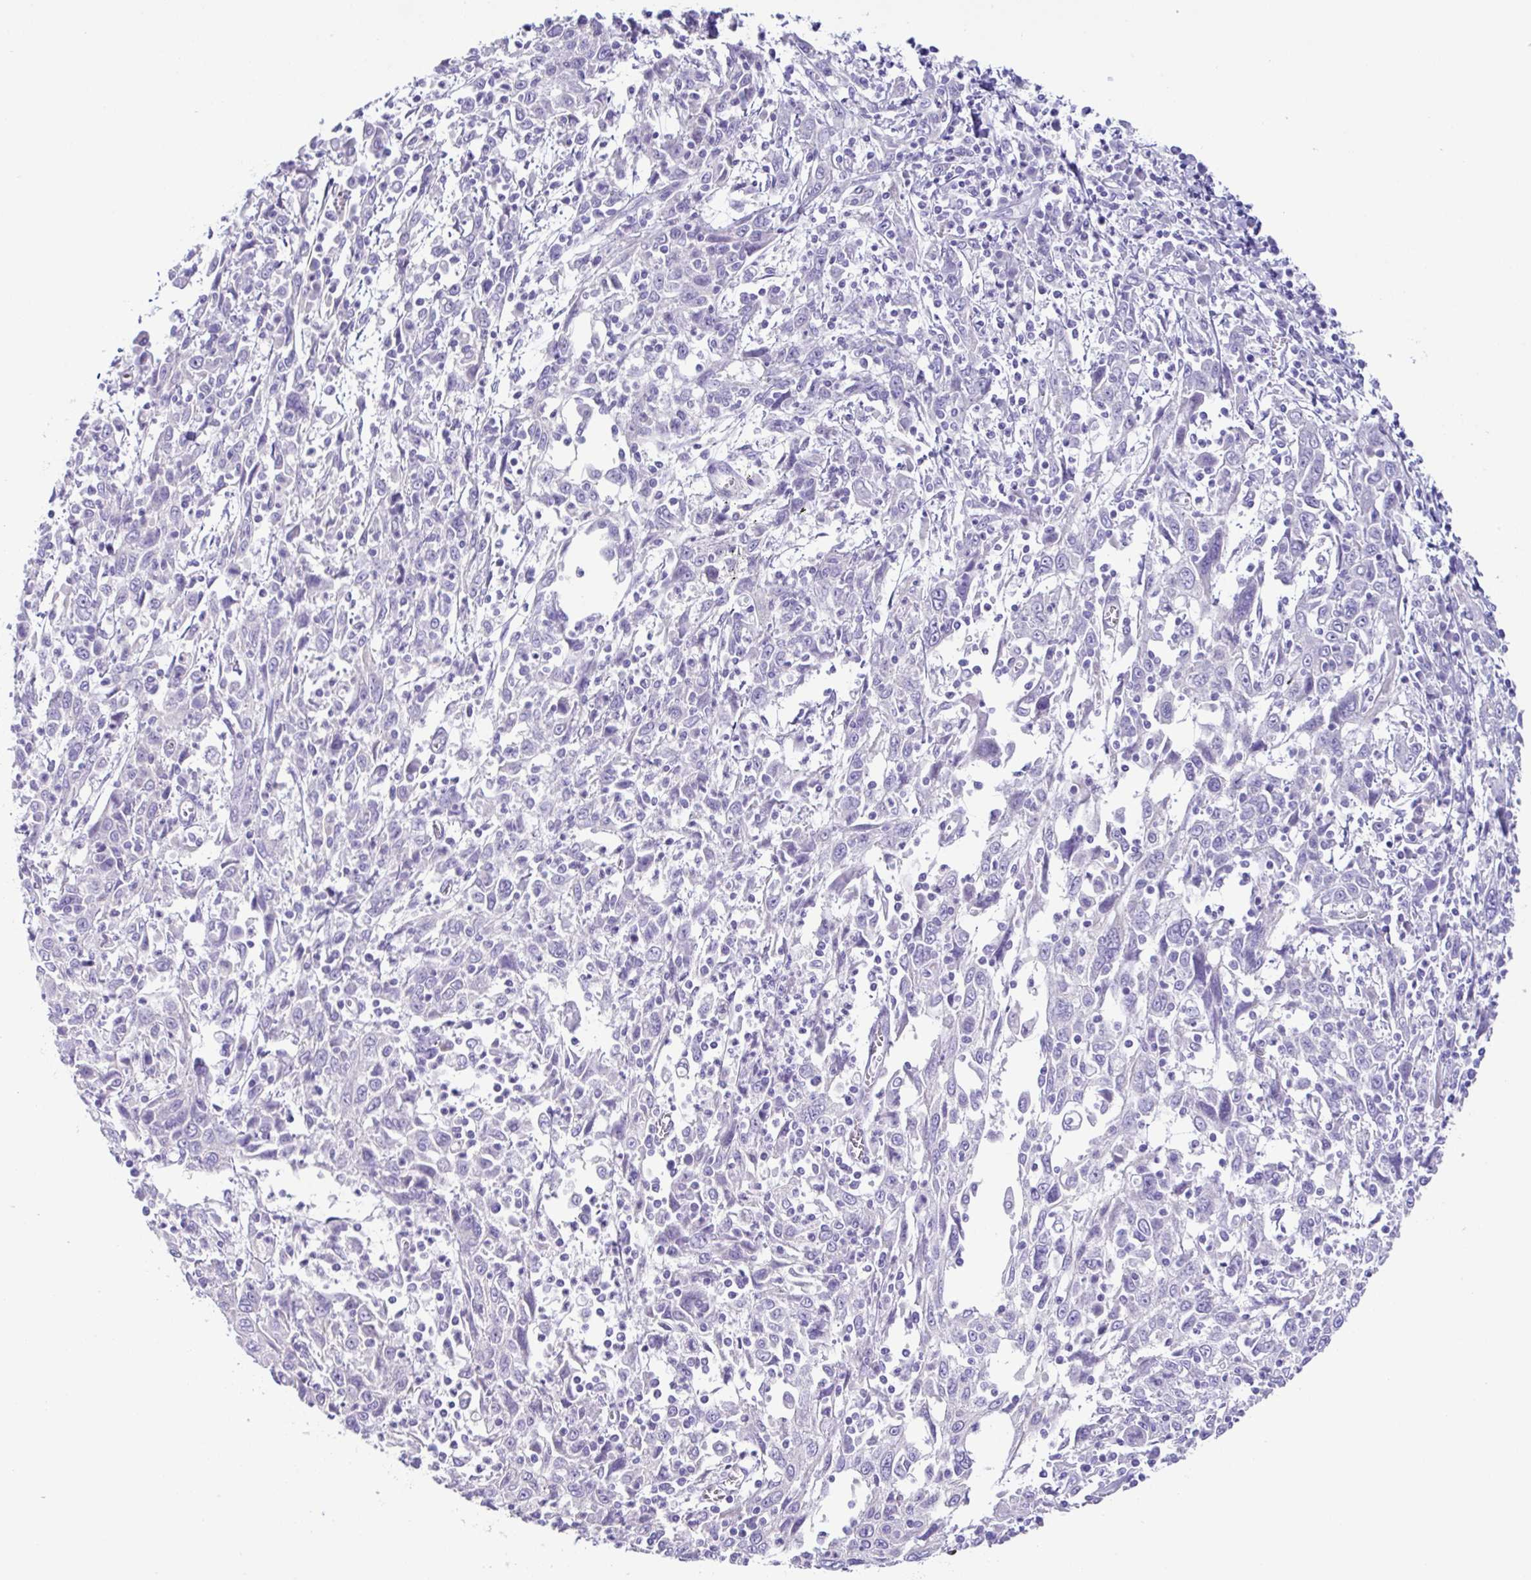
{"staining": {"intensity": "negative", "quantity": "none", "location": "none"}, "tissue": "cervical cancer", "cell_type": "Tumor cells", "image_type": "cancer", "snomed": [{"axis": "morphology", "description": "Squamous cell carcinoma, NOS"}, {"axis": "topography", "description": "Cervix"}], "caption": "There is no significant staining in tumor cells of cervical squamous cell carcinoma. (DAB (3,3'-diaminobenzidine) immunohistochemistry, high magnification).", "gene": "MED11", "patient": {"sex": "female", "age": 46}}